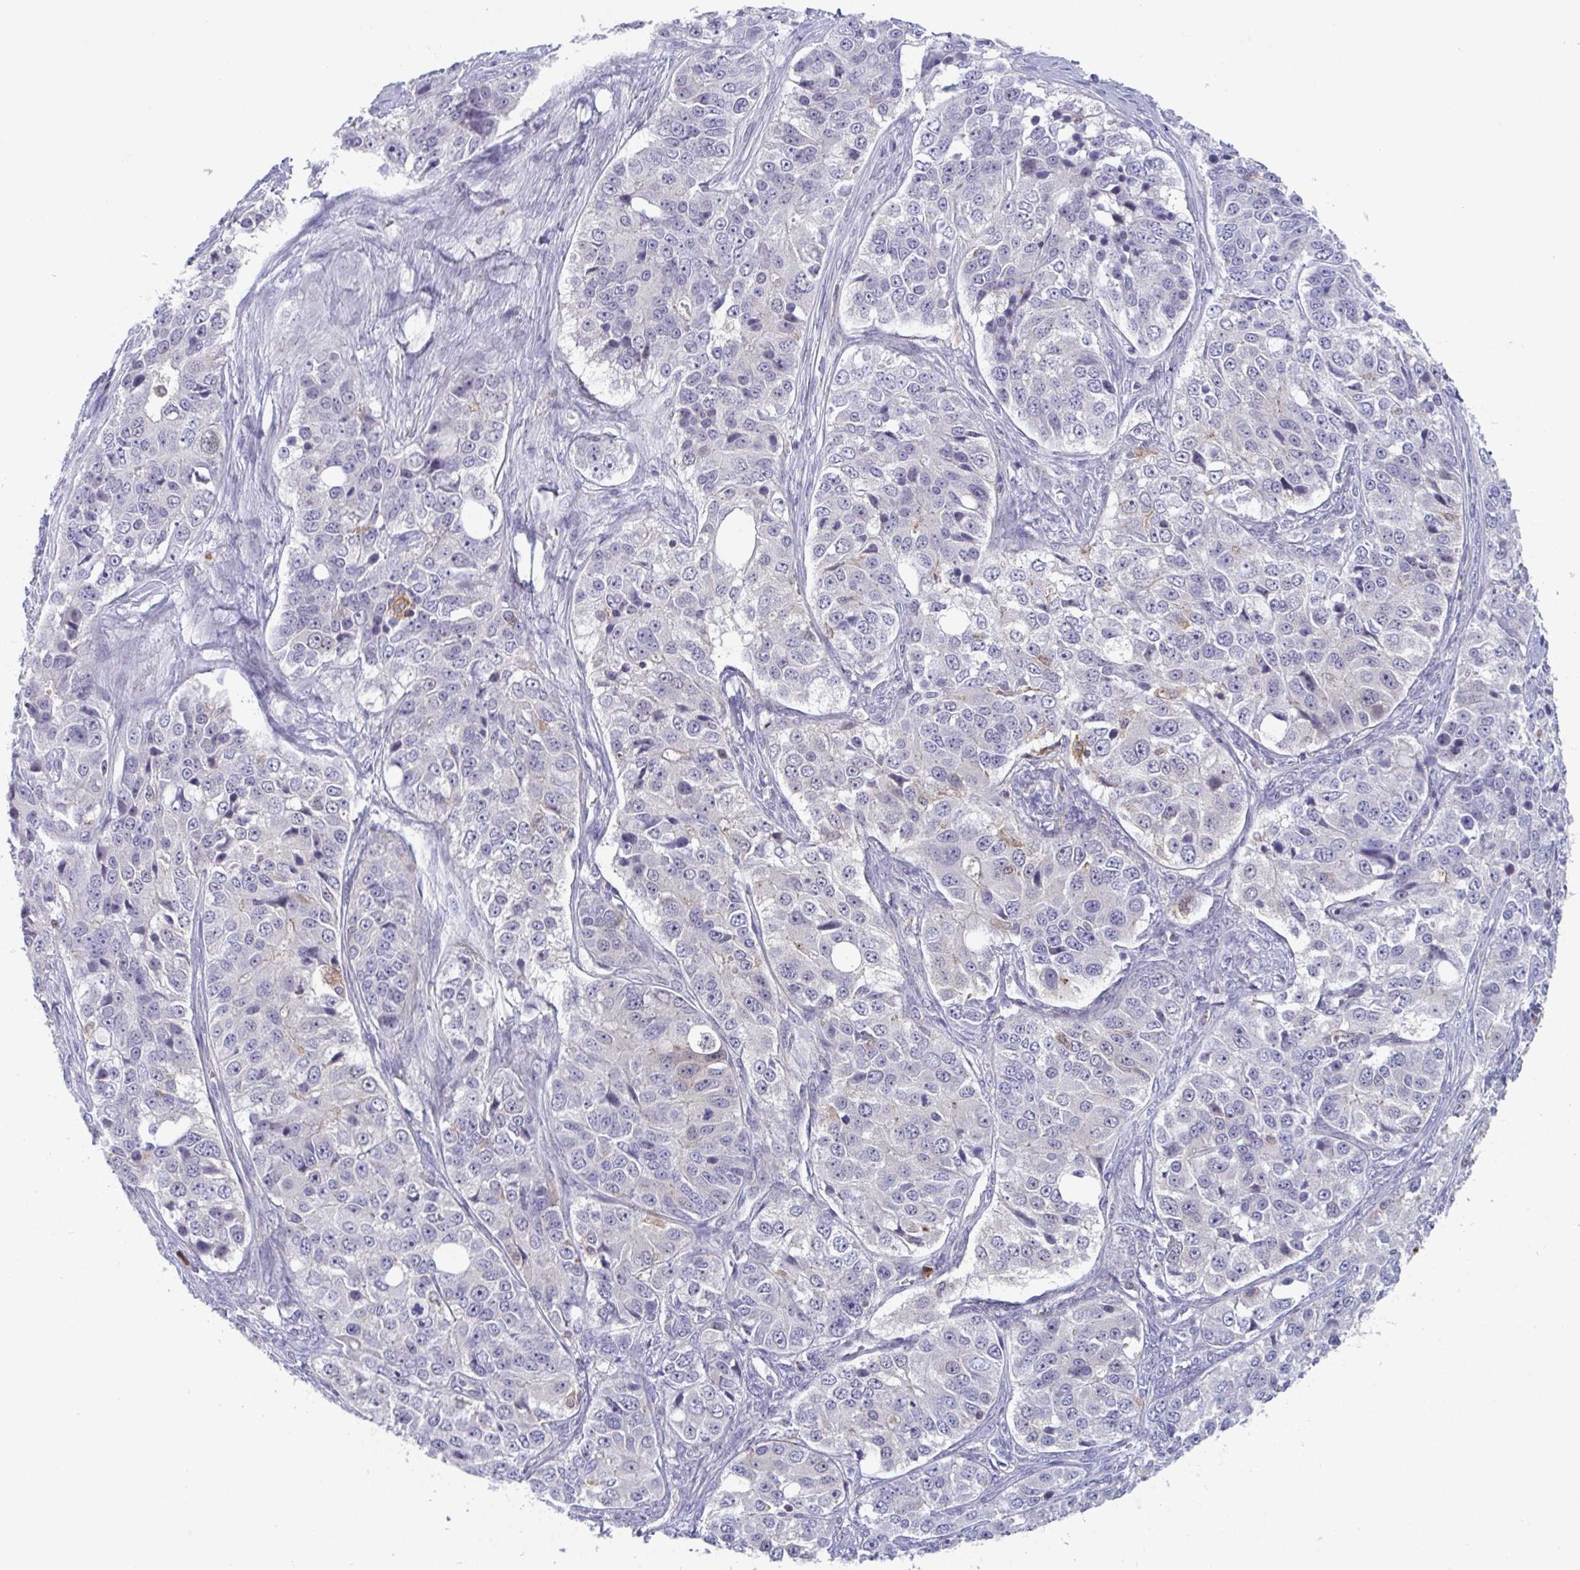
{"staining": {"intensity": "negative", "quantity": "none", "location": "none"}, "tissue": "ovarian cancer", "cell_type": "Tumor cells", "image_type": "cancer", "snomed": [{"axis": "morphology", "description": "Carcinoma, endometroid"}, {"axis": "topography", "description": "Ovary"}], "caption": "Ovarian cancer was stained to show a protein in brown. There is no significant positivity in tumor cells. Brightfield microscopy of immunohistochemistry (IHC) stained with DAB (brown) and hematoxylin (blue), captured at high magnification.", "gene": "DISP2", "patient": {"sex": "female", "age": 51}}